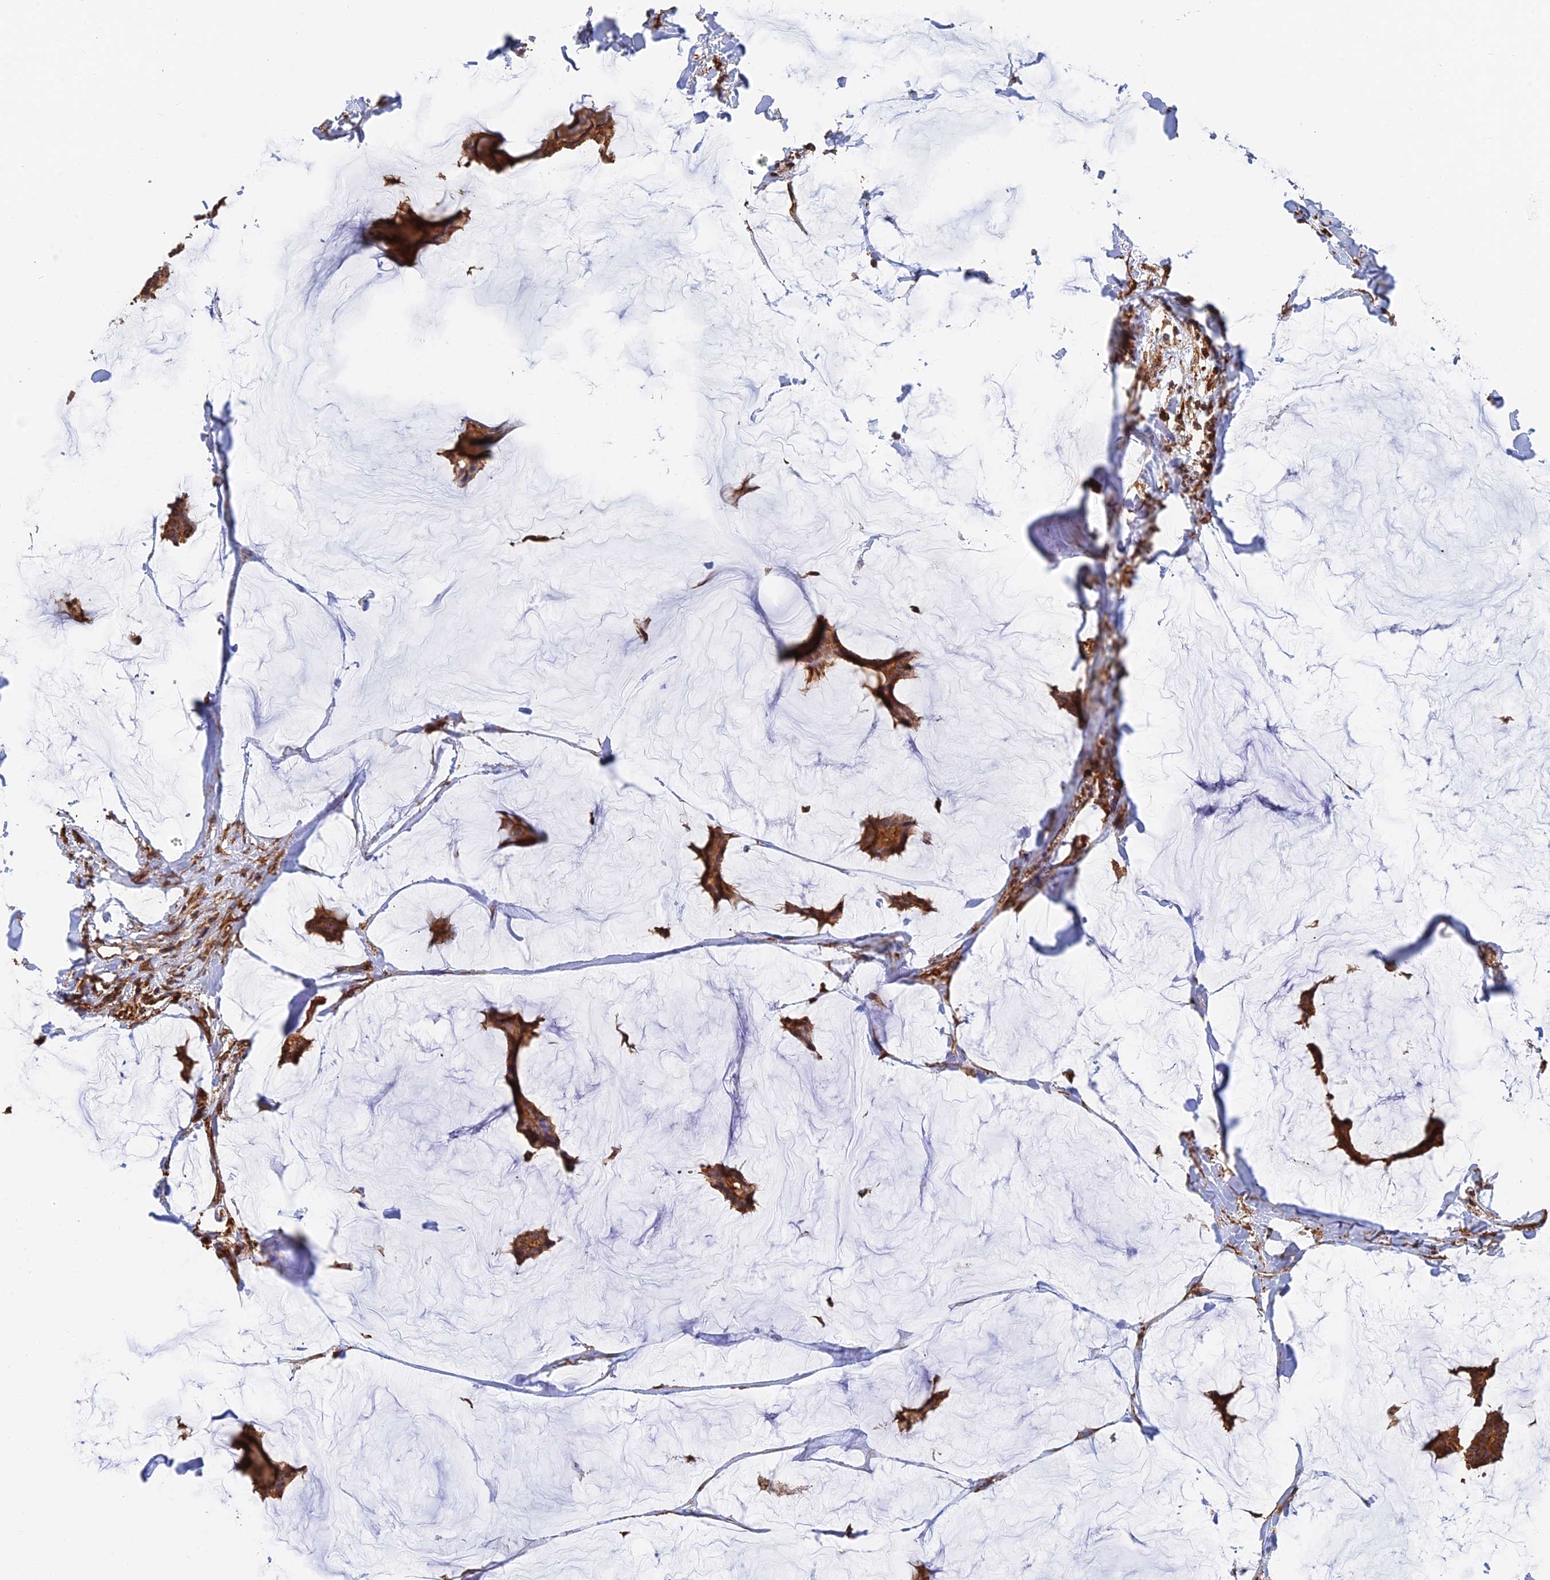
{"staining": {"intensity": "strong", "quantity": ">75%", "location": "cytoplasmic/membranous"}, "tissue": "breast cancer", "cell_type": "Tumor cells", "image_type": "cancer", "snomed": [{"axis": "morphology", "description": "Duct carcinoma"}, {"axis": "topography", "description": "Breast"}], "caption": "Approximately >75% of tumor cells in human intraductal carcinoma (breast) demonstrate strong cytoplasmic/membranous protein staining as visualized by brown immunohistochemical staining.", "gene": "WBP11", "patient": {"sex": "female", "age": 93}}